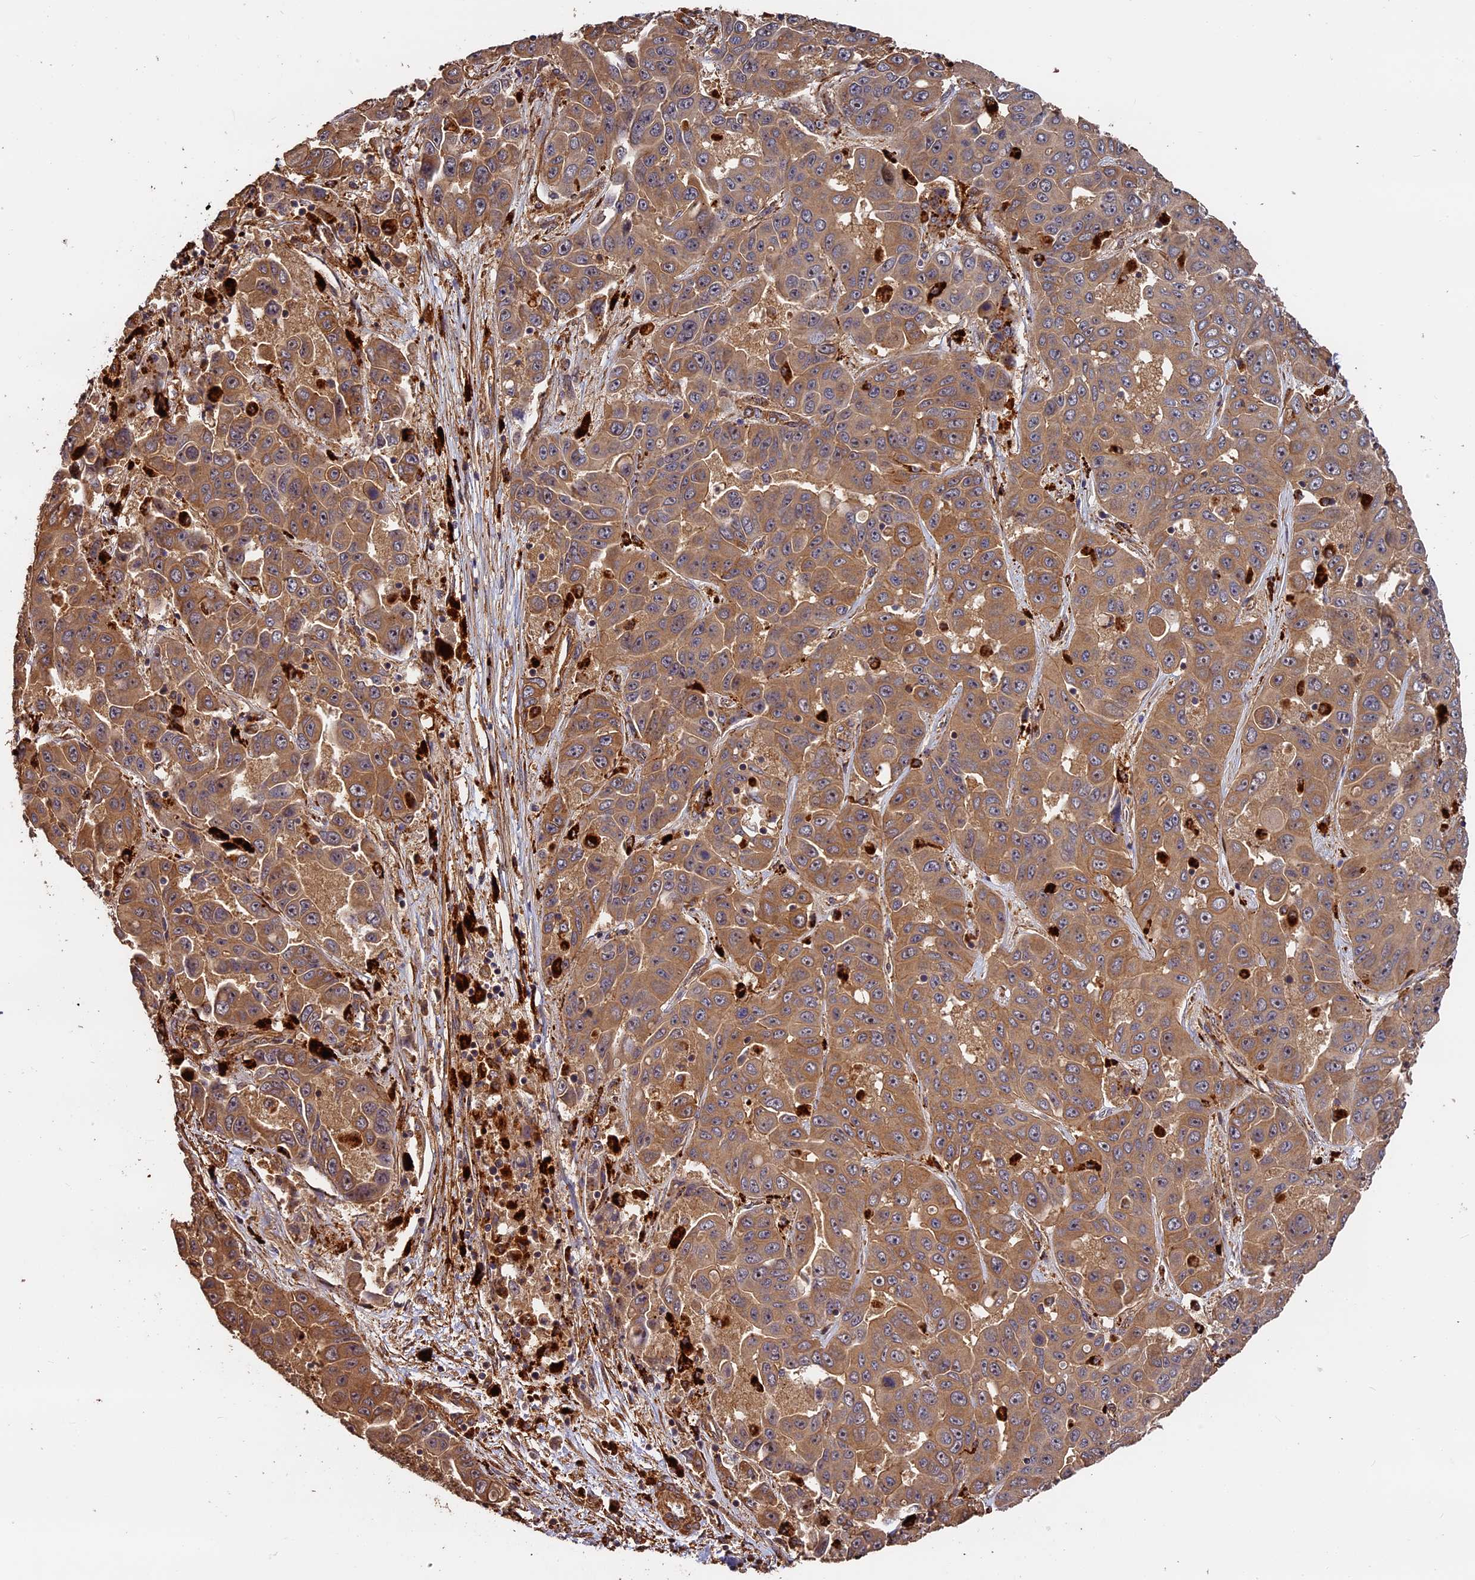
{"staining": {"intensity": "moderate", "quantity": ">75%", "location": "cytoplasmic/membranous"}, "tissue": "liver cancer", "cell_type": "Tumor cells", "image_type": "cancer", "snomed": [{"axis": "morphology", "description": "Cholangiocarcinoma"}, {"axis": "topography", "description": "Liver"}], "caption": "Immunohistochemistry image of liver cancer stained for a protein (brown), which demonstrates medium levels of moderate cytoplasmic/membranous staining in approximately >75% of tumor cells.", "gene": "MMP15", "patient": {"sex": "female", "age": 52}}